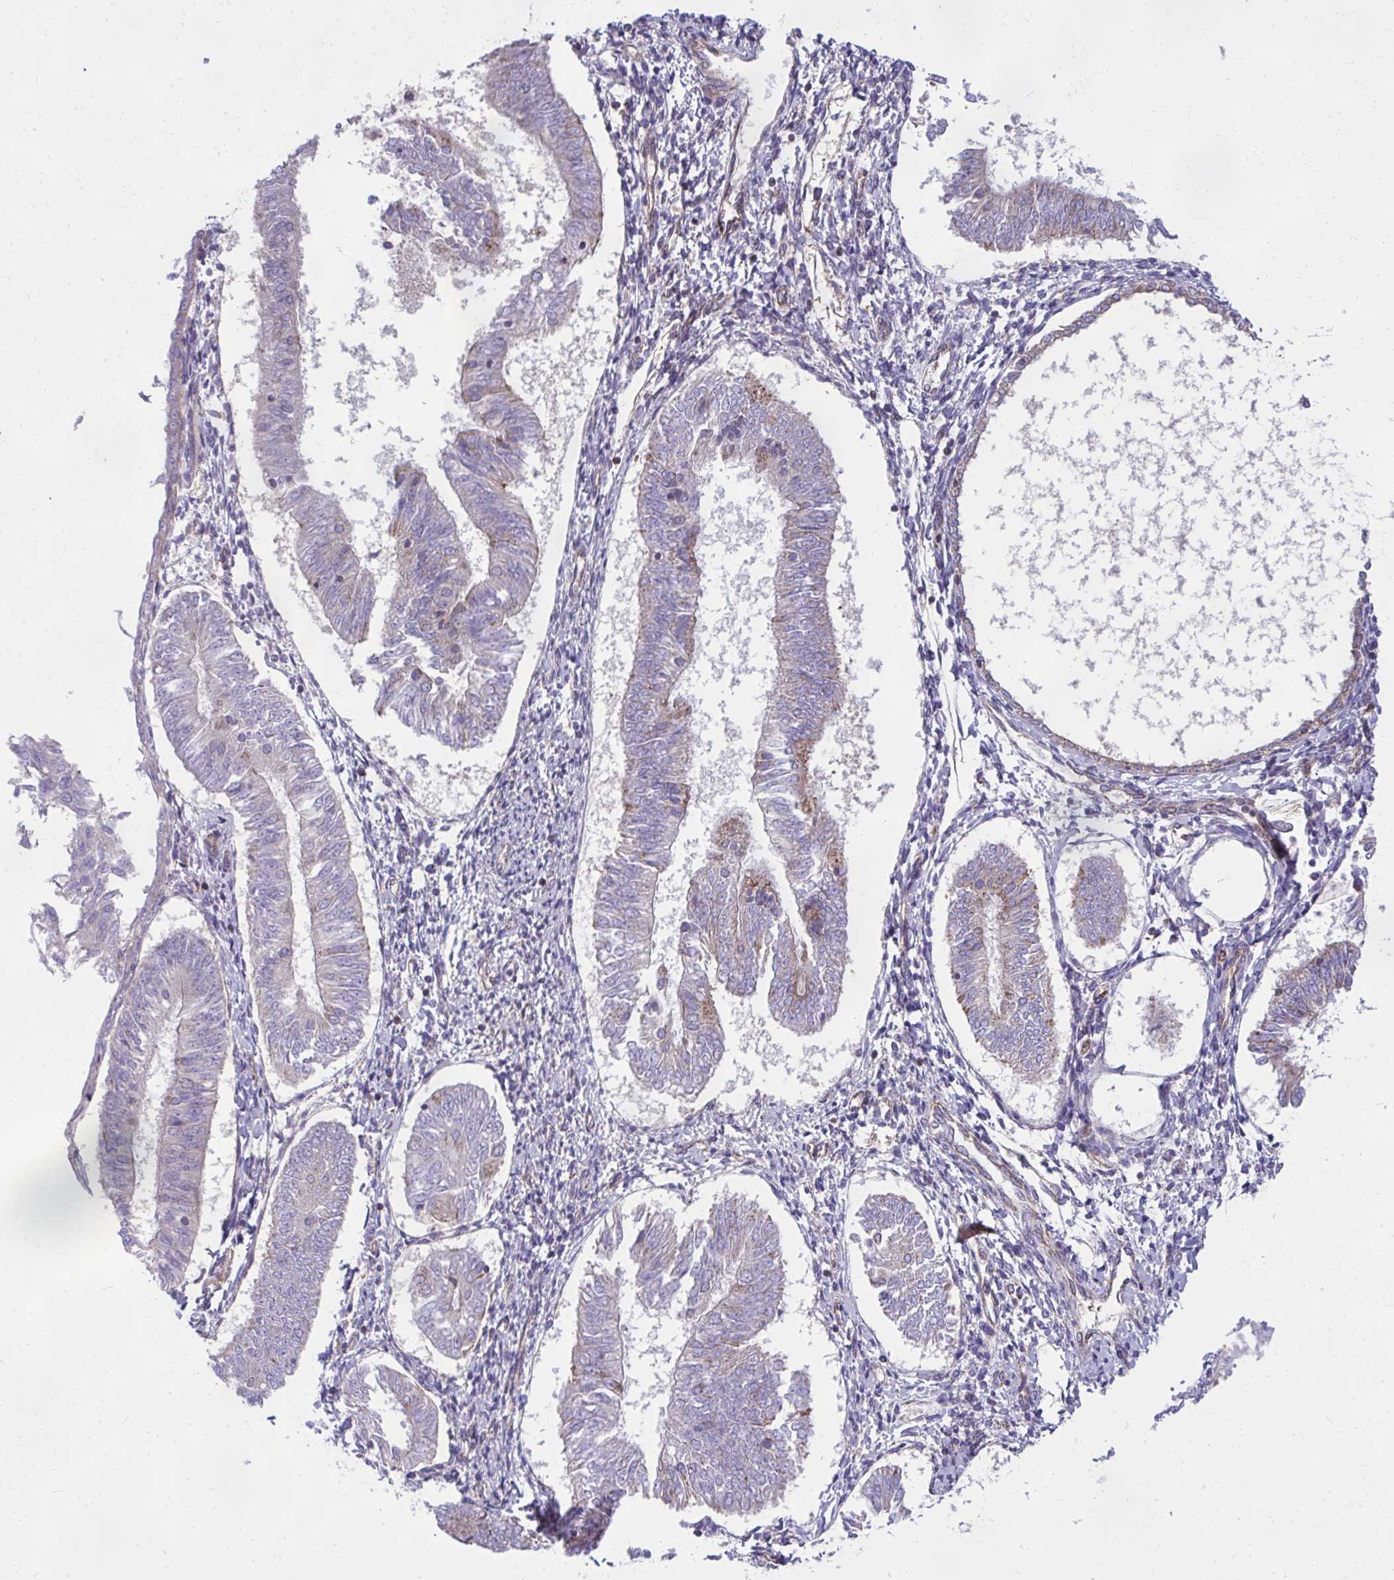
{"staining": {"intensity": "negative", "quantity": "none", "location": "none"}, "tissue": "endometrial cancer", "cell_type": "Tumor cells", "image_type": "cancer", "snomed": [{"axis": "morphology", "description": "Adenocarcinoma, NOS"}, {"axis": "topography", "description": "Endometrium"}], "caption": "Immunohistochemistry photomicrograph of neoplastic tissue: endometrial cancer (adenocarcinoma) stained with DAB displays no significant protein staining in tumor cells.", "gene": "NMNAT3", "patient": {"sex": "female", "age": 58}}